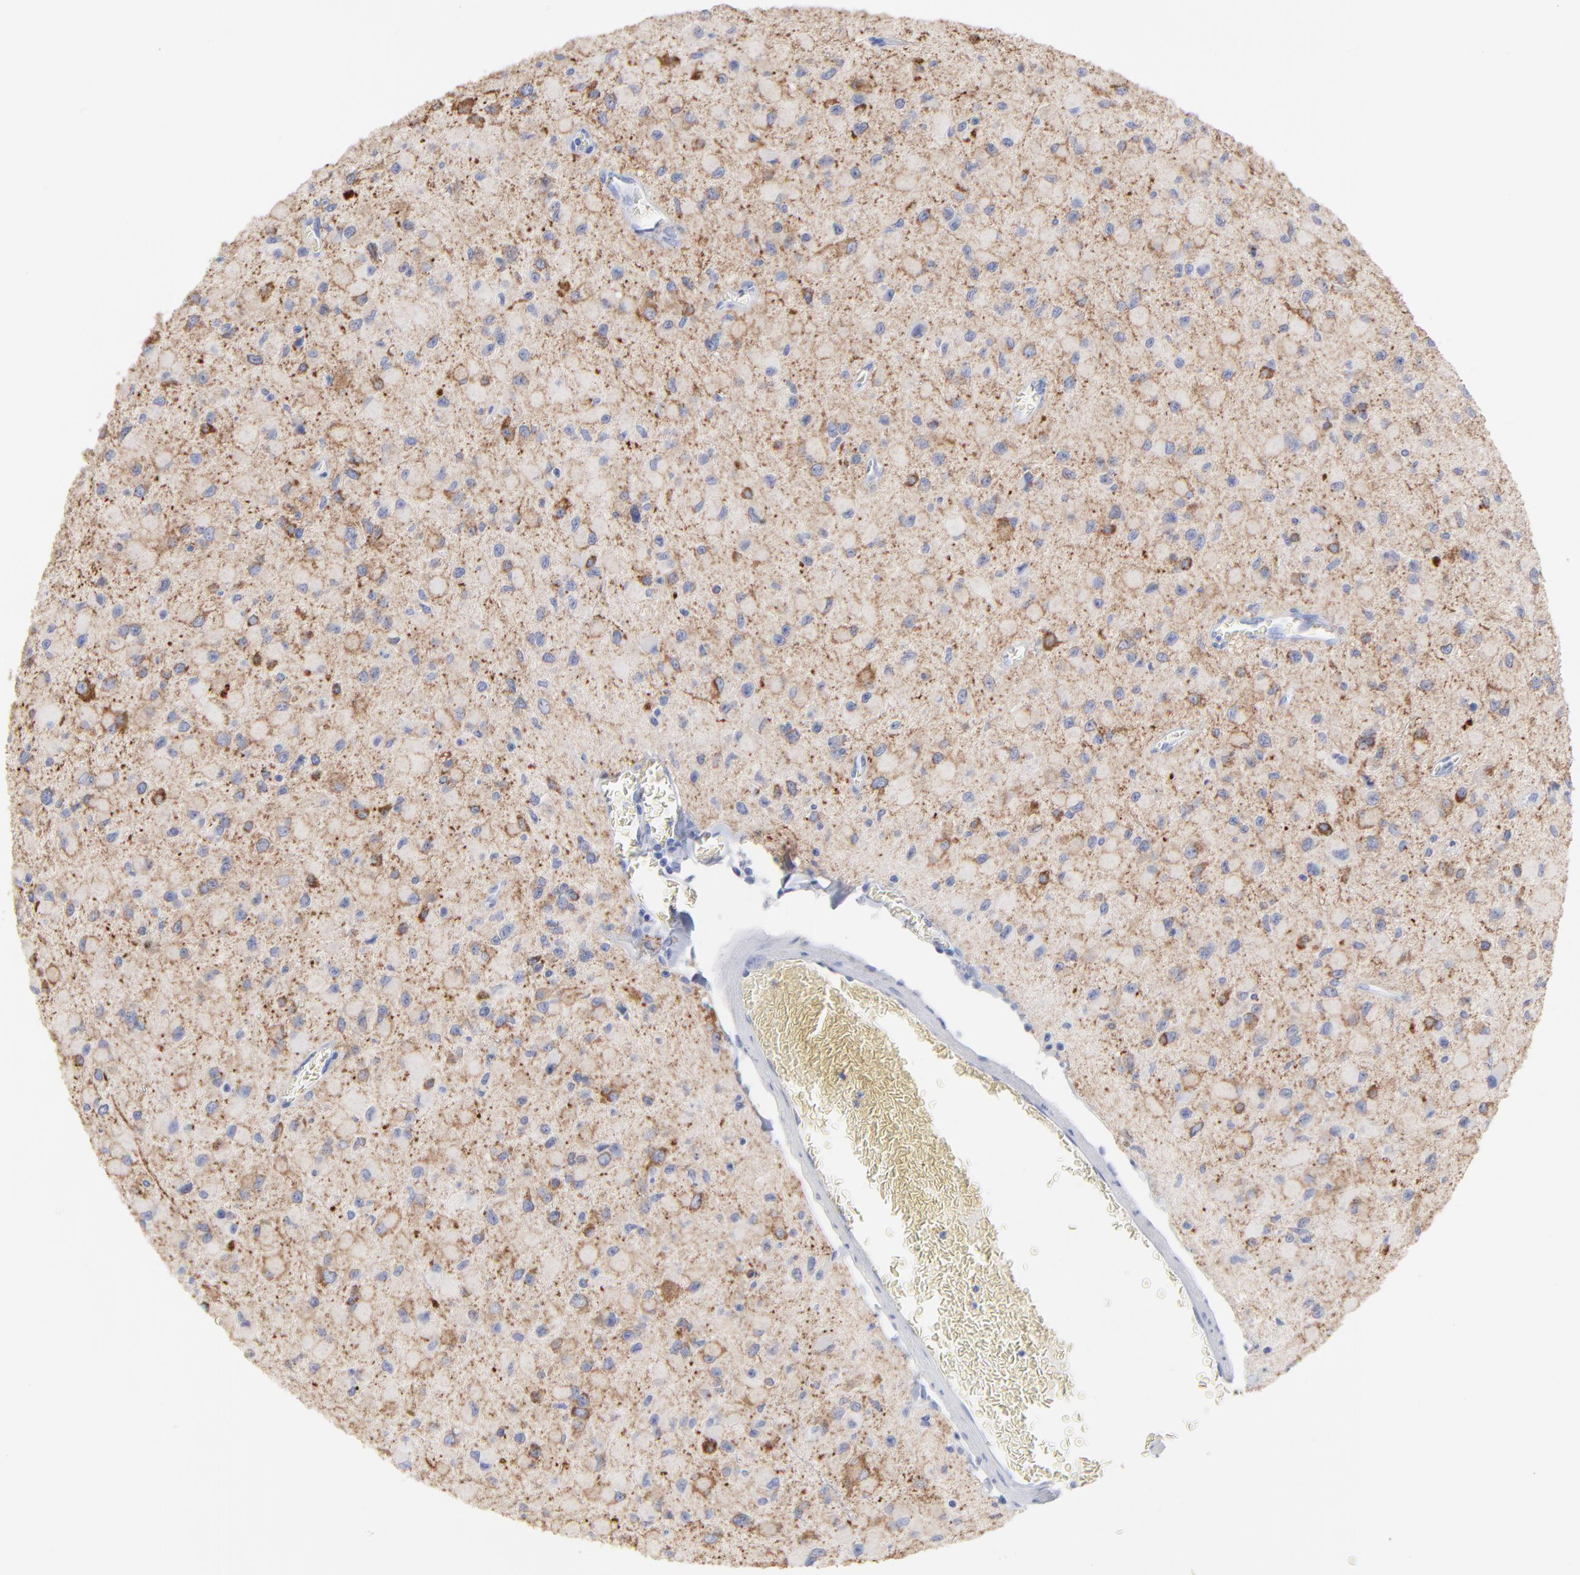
{"staining": {"intensity": "moderate", "quantity": "25%-75%", "location": "cytoplasmic/membranous"}, "tissue": "glioma", "cell_type": "Tumor cells", "image_type": "cancer", "snomed": [{"axis": "morphology", "description": "Glioma, malignant, Low grade"}, {"axis": "topography", "description": "Brain"}], "caption": "Brown immunohistochemical staining in malignant glioma (low-grade) shows moderate cytoplasmic/membranous expression in approximately 25%-75% of tumor cells.", "gene": "CNTN3", "patient": {"sex": "male", "age": 42}}